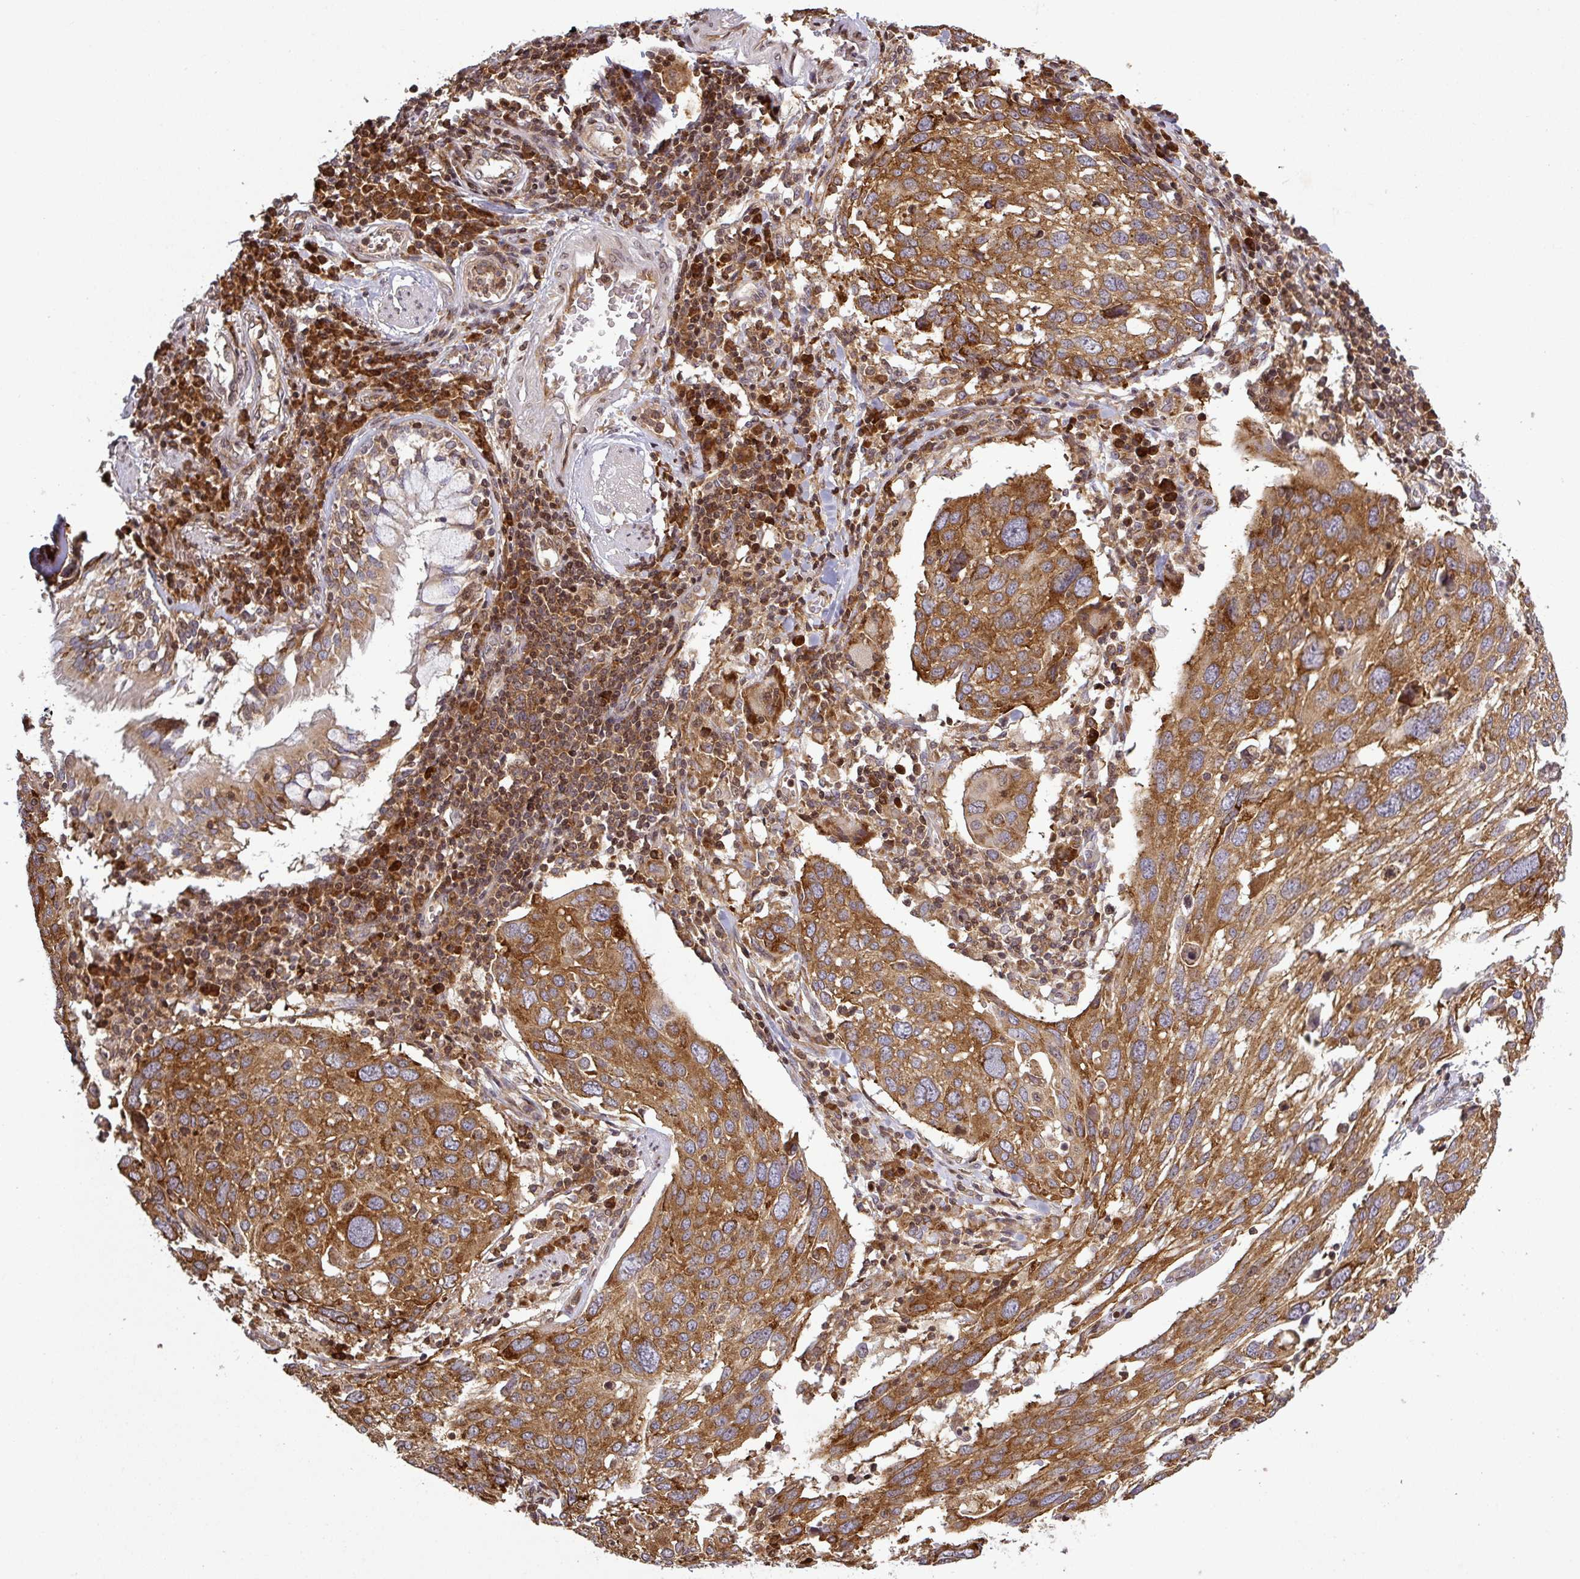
{"staining": {"intensity": "moderate", "quantity": ">75%", "location": "cytoplasmic/membranous"}, "tissue": "lung cancer", "cell_type": "Tumor cells", "image_type": "cancer", "snomed": [{"axis": "morphology", "description": "Squamous cell carcinoma, NOS"}, {"axis": "topography", "description": "Lung"}], "caption": "Approximately >75% of tumor cells in human lung squamous cell carcinoma demonstrate moderate cytoplasmic/membranous protein staining as visualized by brown immunohistochemical staining.", "gene": "LRRC74B", "patient": {"sex": "male", "age": 65}}